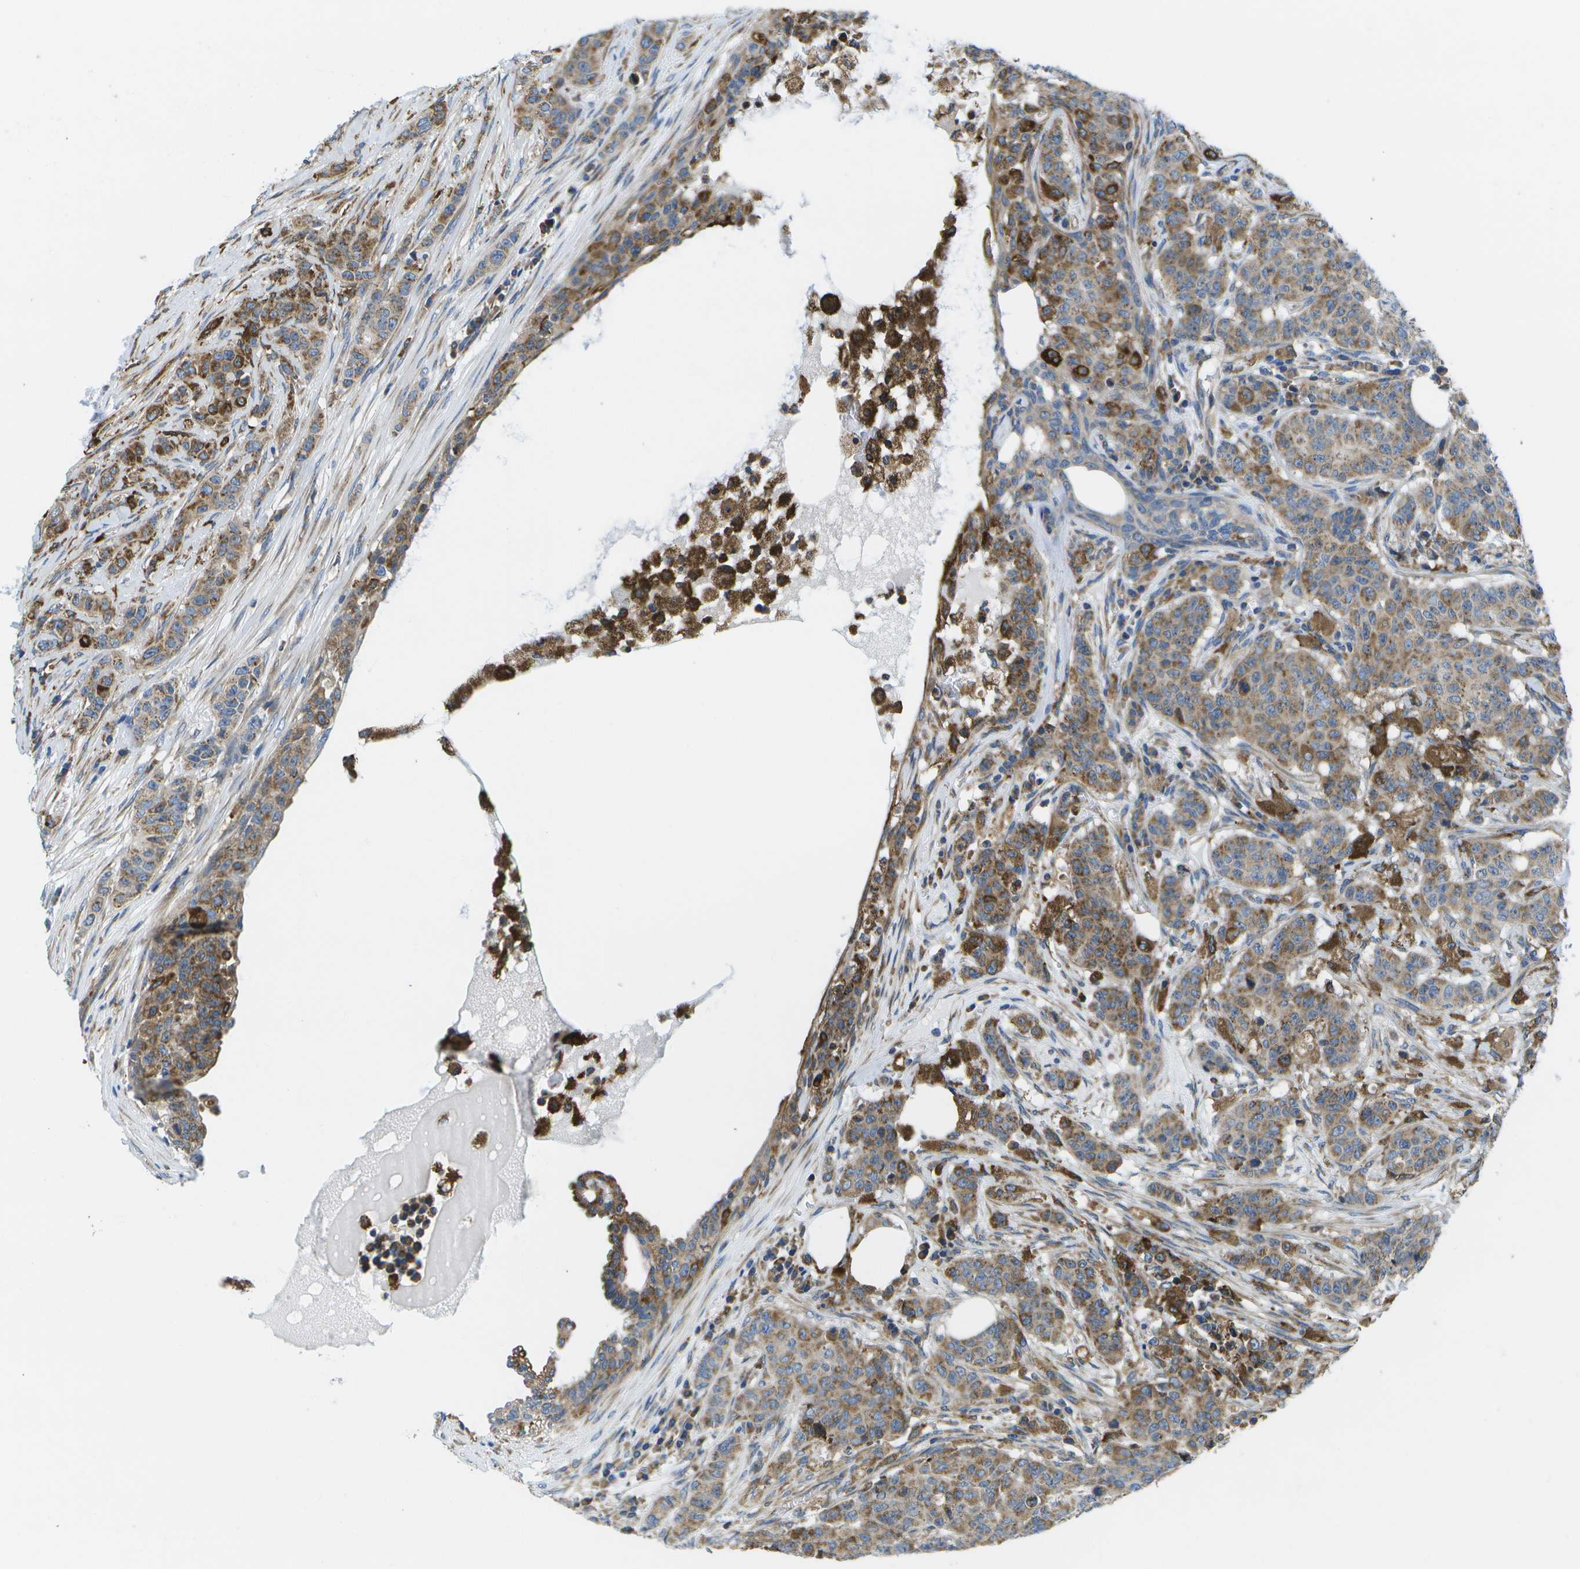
{"staining": {"intensity": "moderate", "quantity": ">75%", "location": "cytoplasmic/membranous"}, "tissue": "breast cancer", "cell_type": "Tumor cells", "image_type": "cancer", "snomed": [{"axis": "morphology", "description": "Normal tissue, NOS"}, {"axis": "morphology", "description": "Duct carcinoma"}, {"axis": "topography", "description": "Breast"}], "caption": "Intraductal carcinoma (breast) stained for a protein reveals moderate cytoplasmic/membranous positivity in tumor cells. The staining was performed using DAB to visualize the protein expression in brown, while the nuclei were stained in blue with hematoxylin (Magnification: 20x).", "gene": "GDF5", "patient": {"sex": "female", "age": 40}}